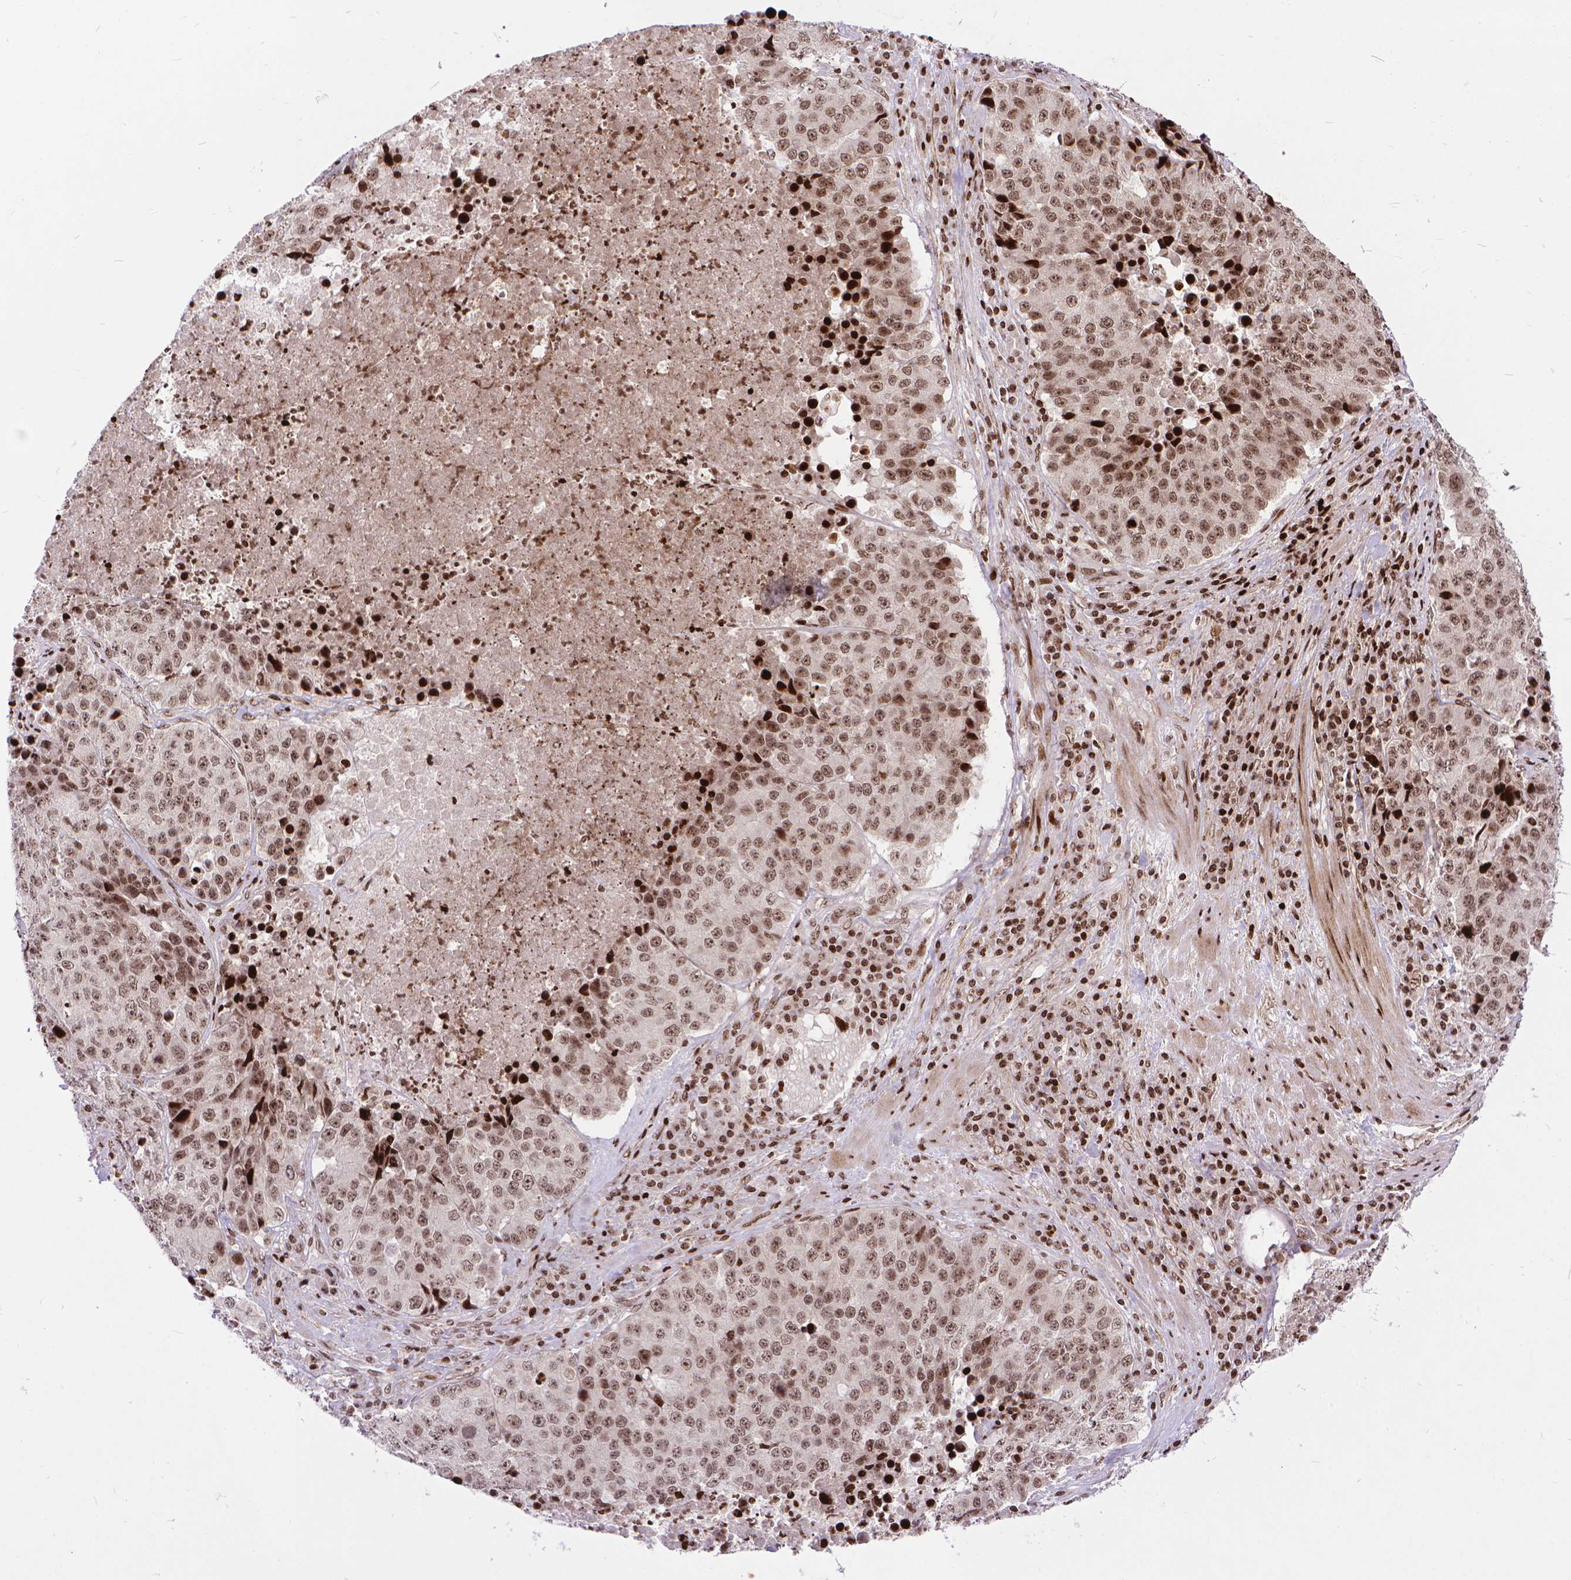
{"staining": {"intensity": "weak", "quantity": ">75%", "location": "nuclear"}, "tissue": "stomach cancer", "cell_type": "Tumor cells", "image_type": "cancer", "snomed": [{"axis": "morphology", "description": "Adenocarcinoma, NOS"}, {"axis": "topography", "description": "Stomach"}], "caption": "This is a photomicrograph of immunohistochemistry (IHC) staining of adenocarcinoma (stomach), which shows weak positivity in the nuclear of tumor cells.", "gene": "AMER1", "patient": {"sex": "male", "age": 71}}